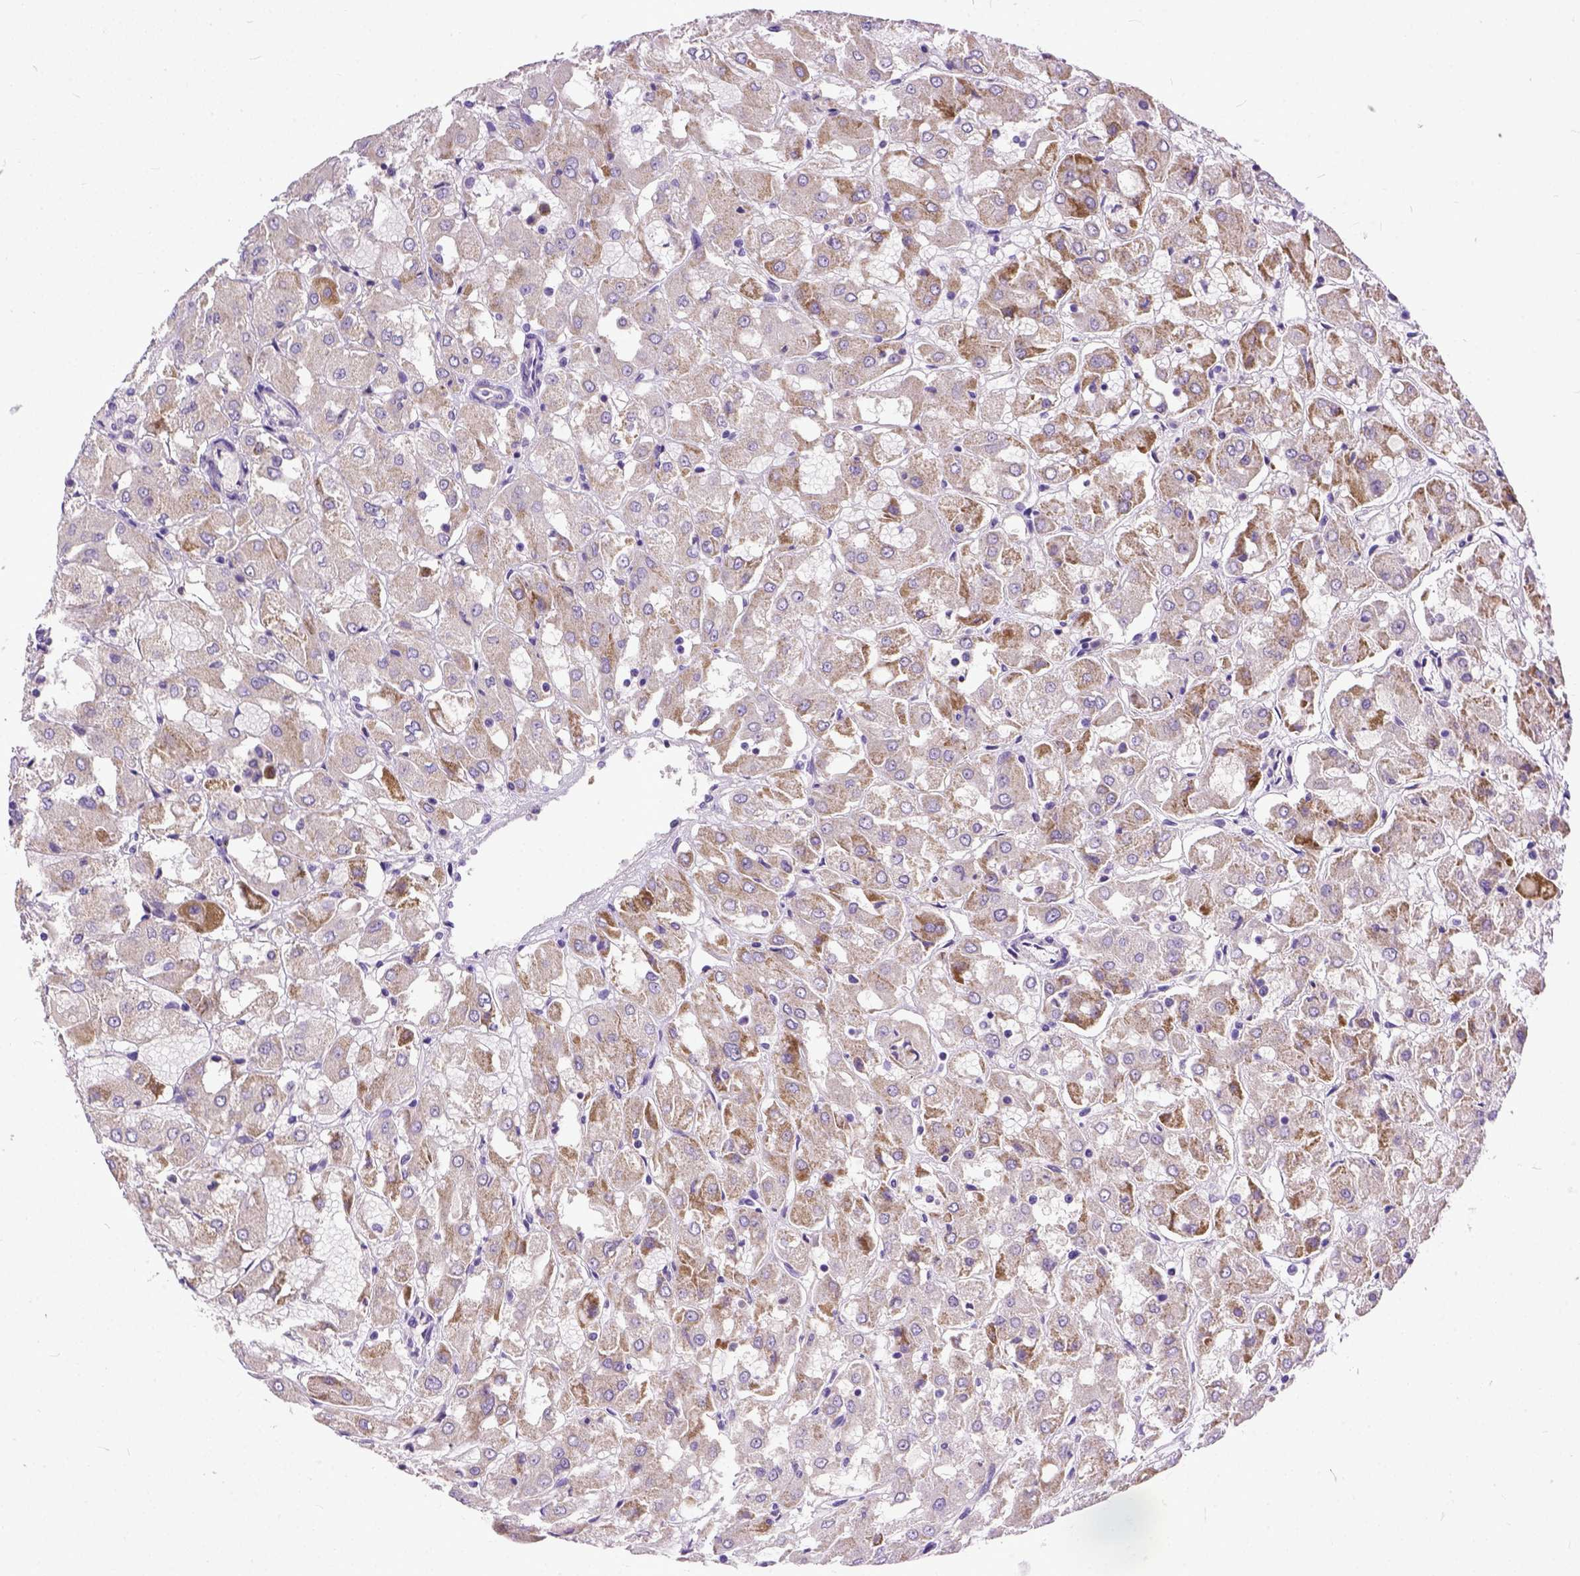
{"staining": {"intensity": "moderate", "quantity": "25%-75%", "location": "cytoplasmic/membranous"}, "tissue": "renal cancer", "cell_type": "Tumor cells", "image_type": "cancer", "snomed": [{"axis": "morphology", "description": "Adenocarcinoma, NOS"}, {"axis": "topography", "description": "Kidney"}], "caption": "This micrograph shows adenocarcinoma (renal) stained with IHC to label a protein in brown. The cytoplasmic/membranous of tumor cells show moderate positivity for the protein. Nuclei are counter-stained blue.", "gene": "PLK5", "patient": {"sex": "male", "age": 72}}